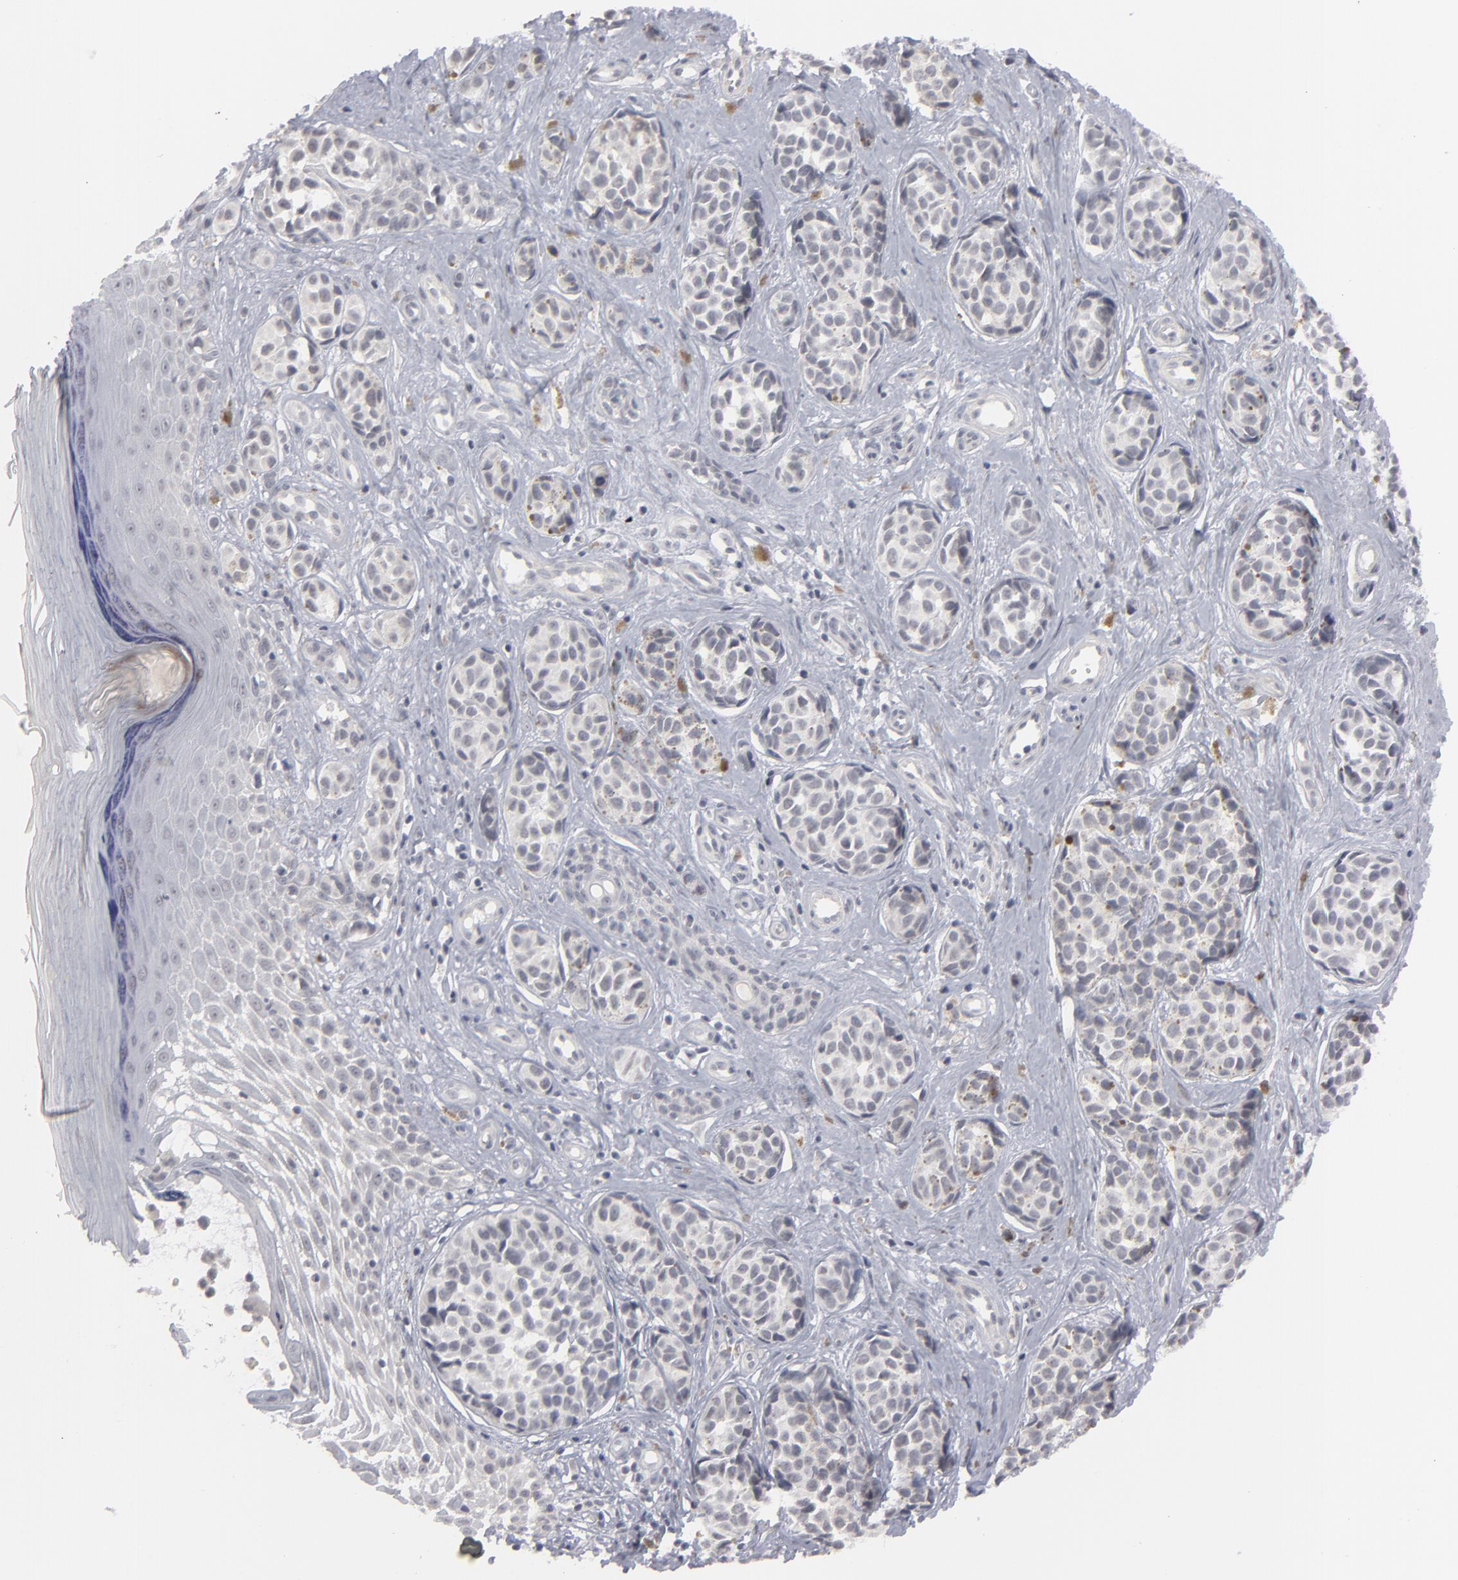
{"staining": {"intensity": "negative", "quantity": "none", "location": "none"}, "tissue": "melanoma", "cell_type": "Tumor cells", "image_type": "cancer", "snomed": [{"axis": "morphology", "description": "Malignant melanoma, NOS"}, {"axis": "topography", "description": "Skin"}], "caption": "Tumor cells are negative for brown protein staining in malignant melanoma.", "gene": "KIAA1210", "patient": {"sex": "male", "age": 79}}